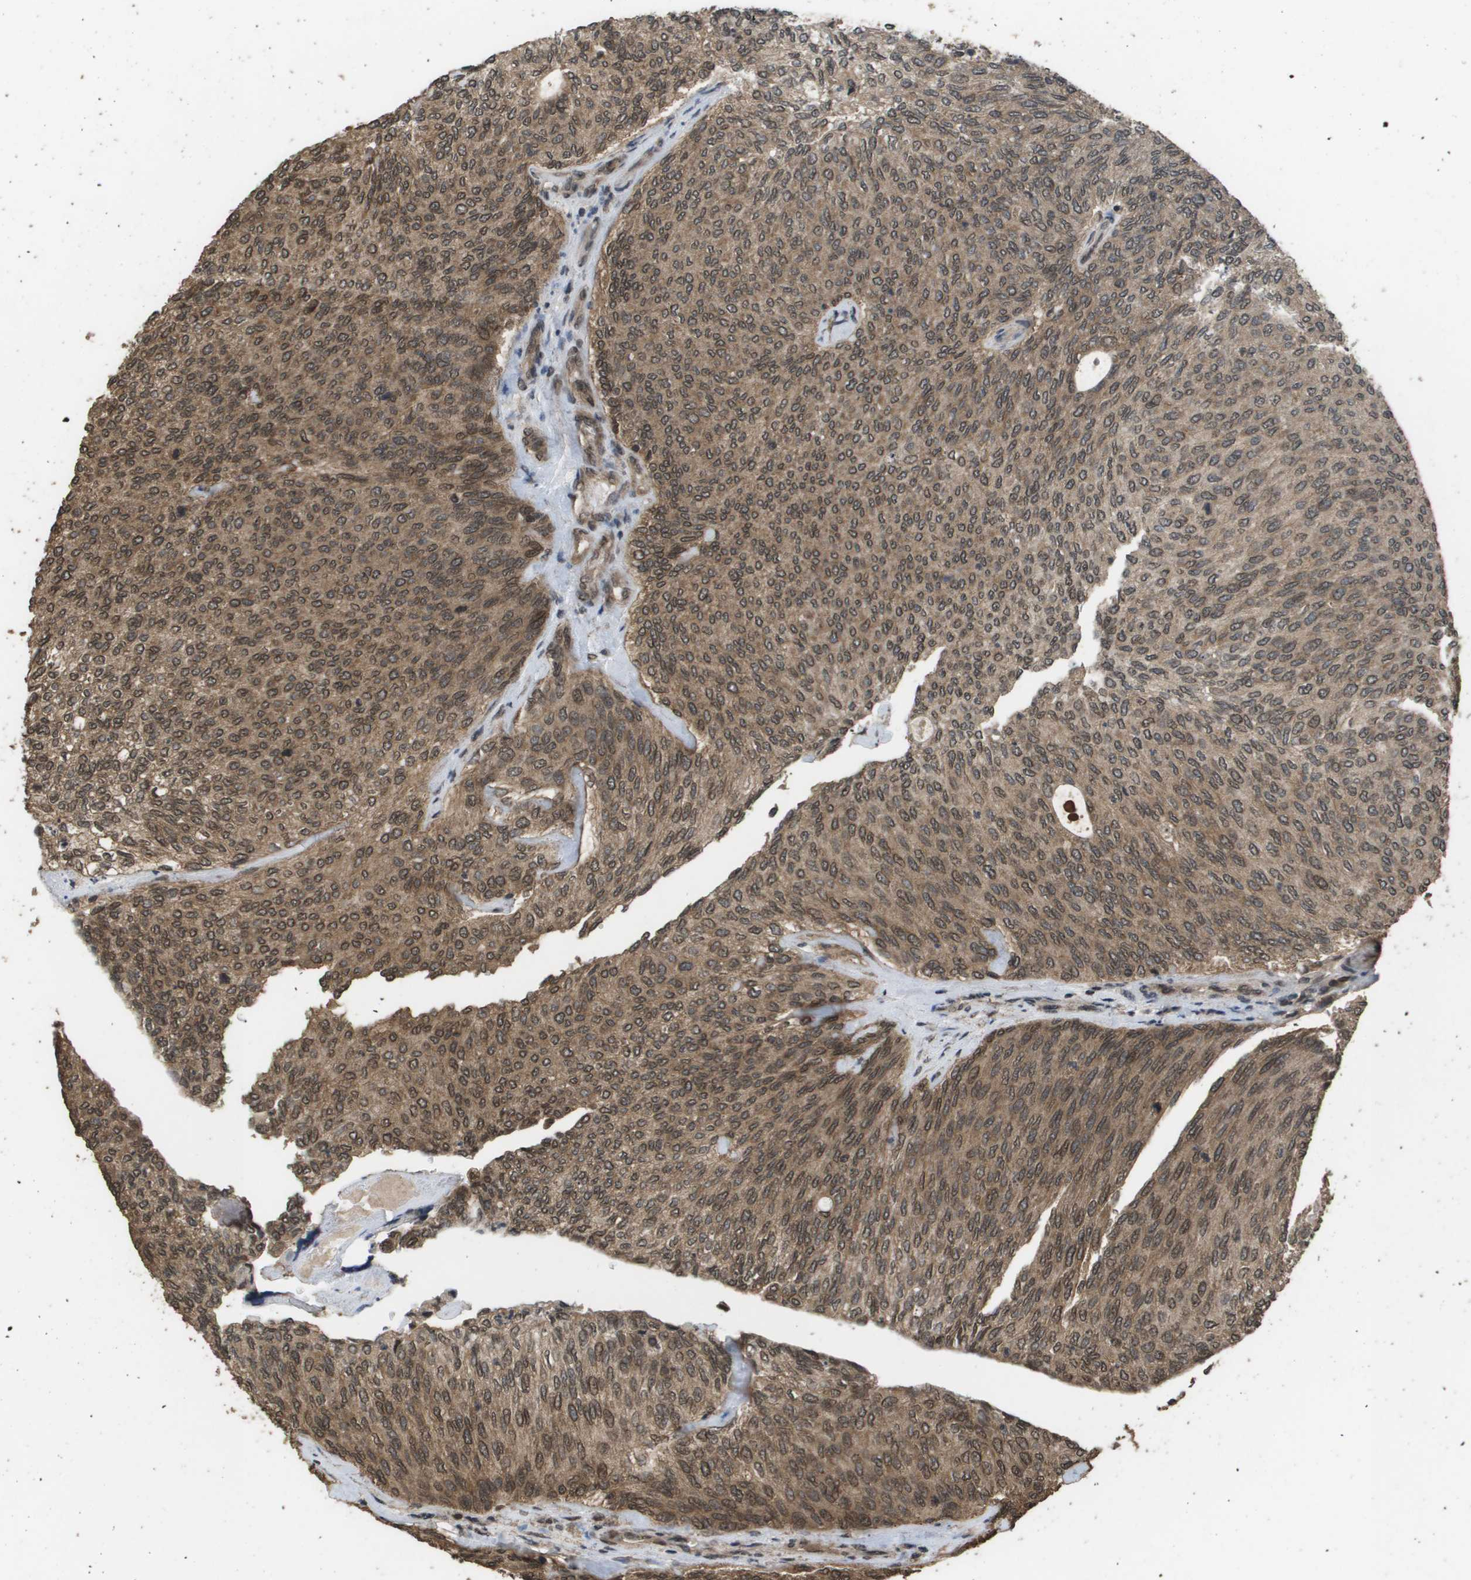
{"staining": {"intensity": "moderate", "quantity": ">75%", "location": "cytoplasmic/membranous,nuclear"}, "tissue": "urothelial cancer", "cell_type": "Tumor cells", "image_type": "cancer", "snomed": [{"axis": "morphology", "description": "Urothelial carcinoma, Low grade"}, {"axis": "topography", "description": "Urinary bladder"}], "caption": "This image shows immunohistochemistry staining of human low-grade urothelial carcinoma, with medium moderate cytoplasmic/membranous and nuclear expression in about >75% of tumor cells.", "gene": "AXIN2", "patient": {"sex": "female", "age": 79}}